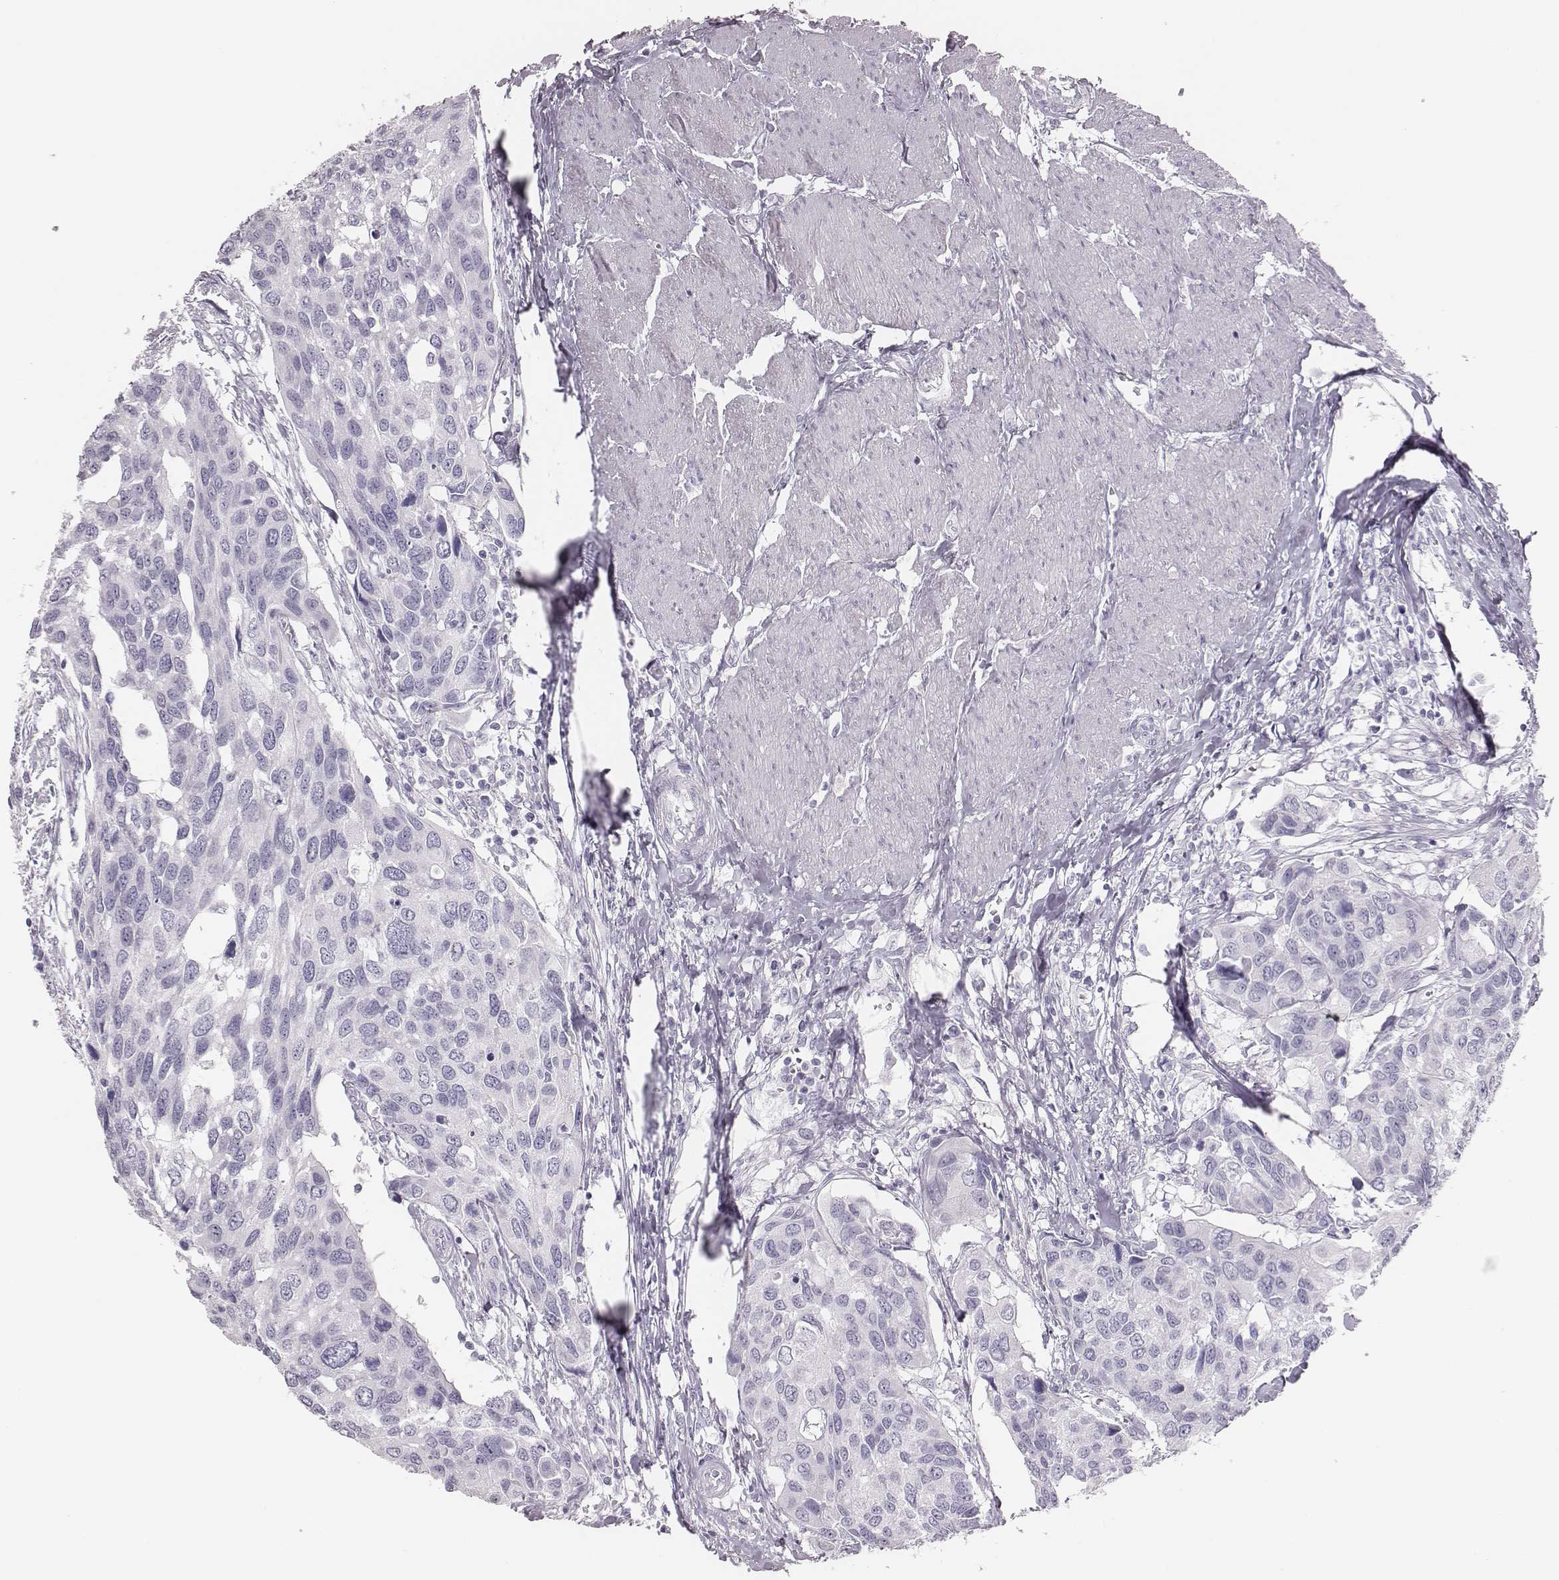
{"staining": {"intensity": "negative", "quantity": "none", "location": "none"}, "tissue": "urothelial cancer", "cell_type": "Tumor cells", "image_type": "cancer", "snomed": [{"axis": "morphology", "description": "Urothelial carcinoma, High grade"}, {"axis": "topography", "description": "Urinary bladder"}], "caption": "Protein analysis of high-grade urothelial carcinoma displays no significant staining in tumor cells. (Brightfield microscopy of DAB immunohistochemistry at high magnification).", "gene": "H1-6", "patient": {"sex": "male", "age": 60}}